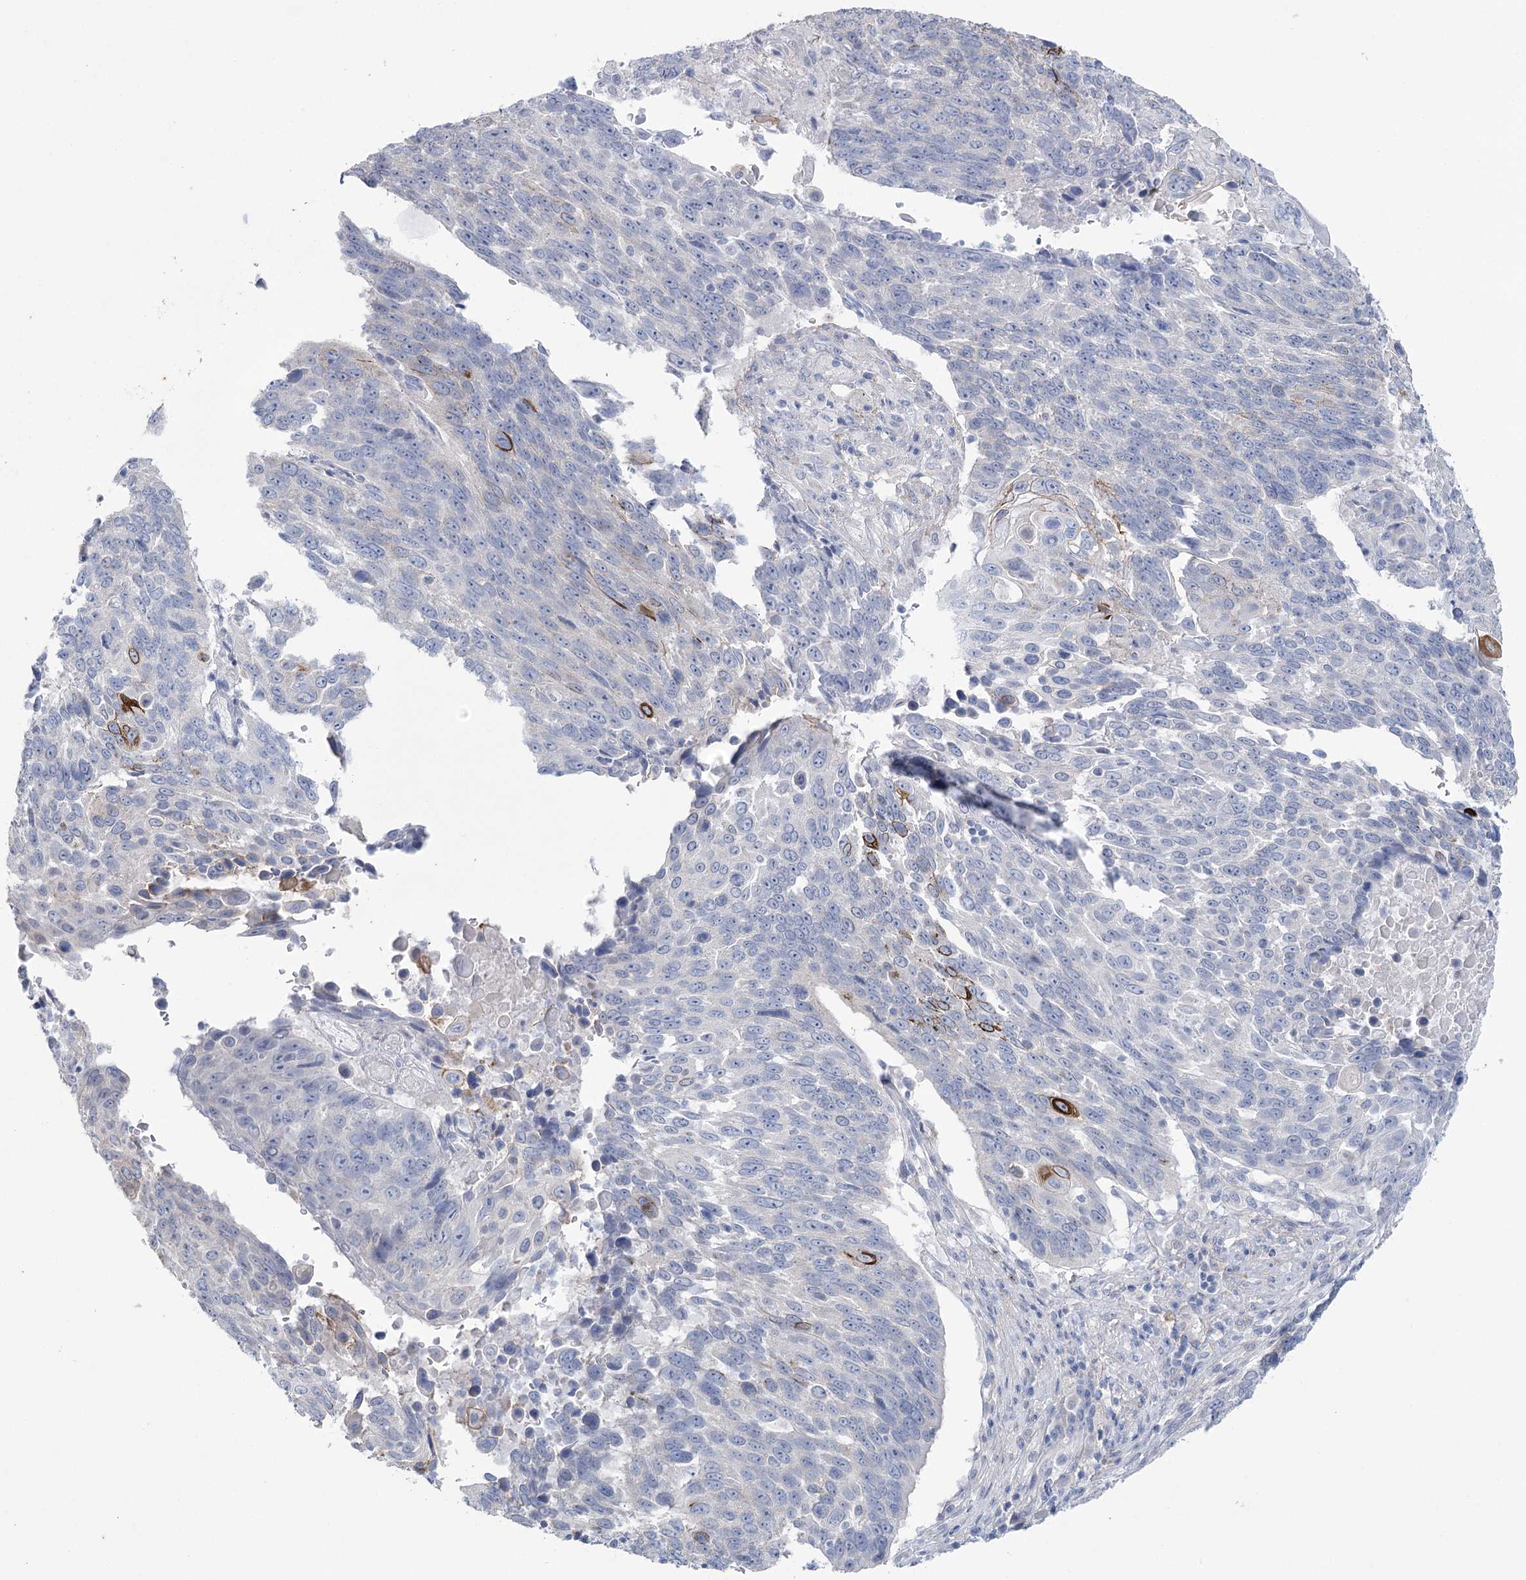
{"staining": {"intensity": "negative", "quantity": "none", "location": "none"}, "tissue": "lung cancer", "cell_type": "Tumor cells", "image_type": "cancer", "snomed": [{"axis": "morphology", "description": "Squamous cell carcinoma, NOS"}, {"axis": "topography", "description": "Lung"}], "caption": "Protein analysis of lung cancer shows no significant expression in tumor cells.", "gene": "CCDC88A", "patient": {"sex": "male", "age": 66}}